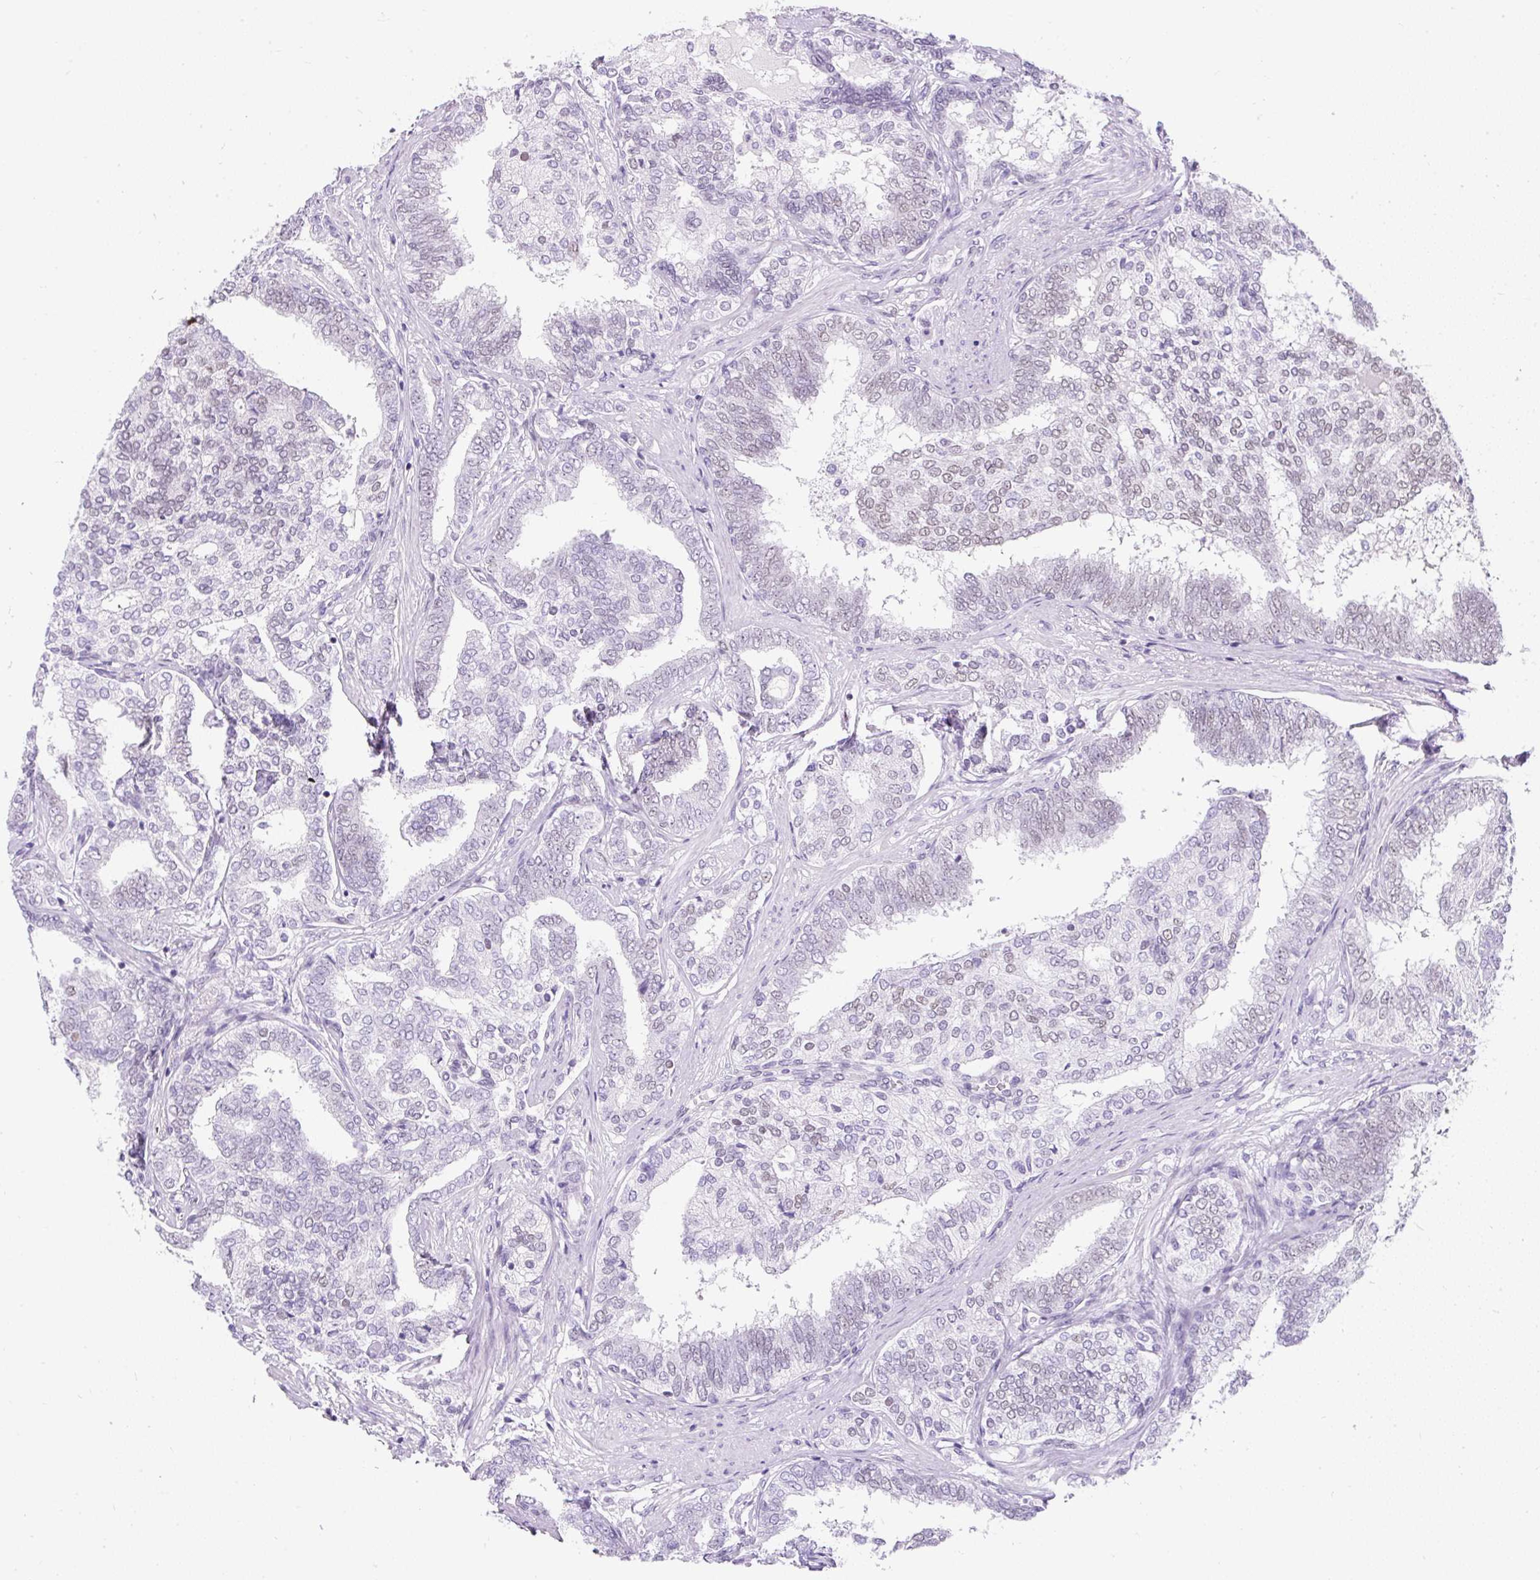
{"staining": {"intensity": "weak", "quantity": "25%-75%", "location": "nuclear"}, "tissue": "prostate cancer", "cell_type": "Tumor cells", "image_type": "cancer", "snomed": [{"axis": "morphology", "description": "Adenocarcinoma, High grade"}, {"axis": "topography", "description": "Prostate"}], "caption": "A brown stain shows weak nuclear staining of a protein in prostate cancer tumor cells. (DAB (3,3'-diaminobenzidine) = brown stain, brightfield microscopy at high magnification).", "gene": "PLCXD2", "patient": {"sex": "male", "age": 72}}